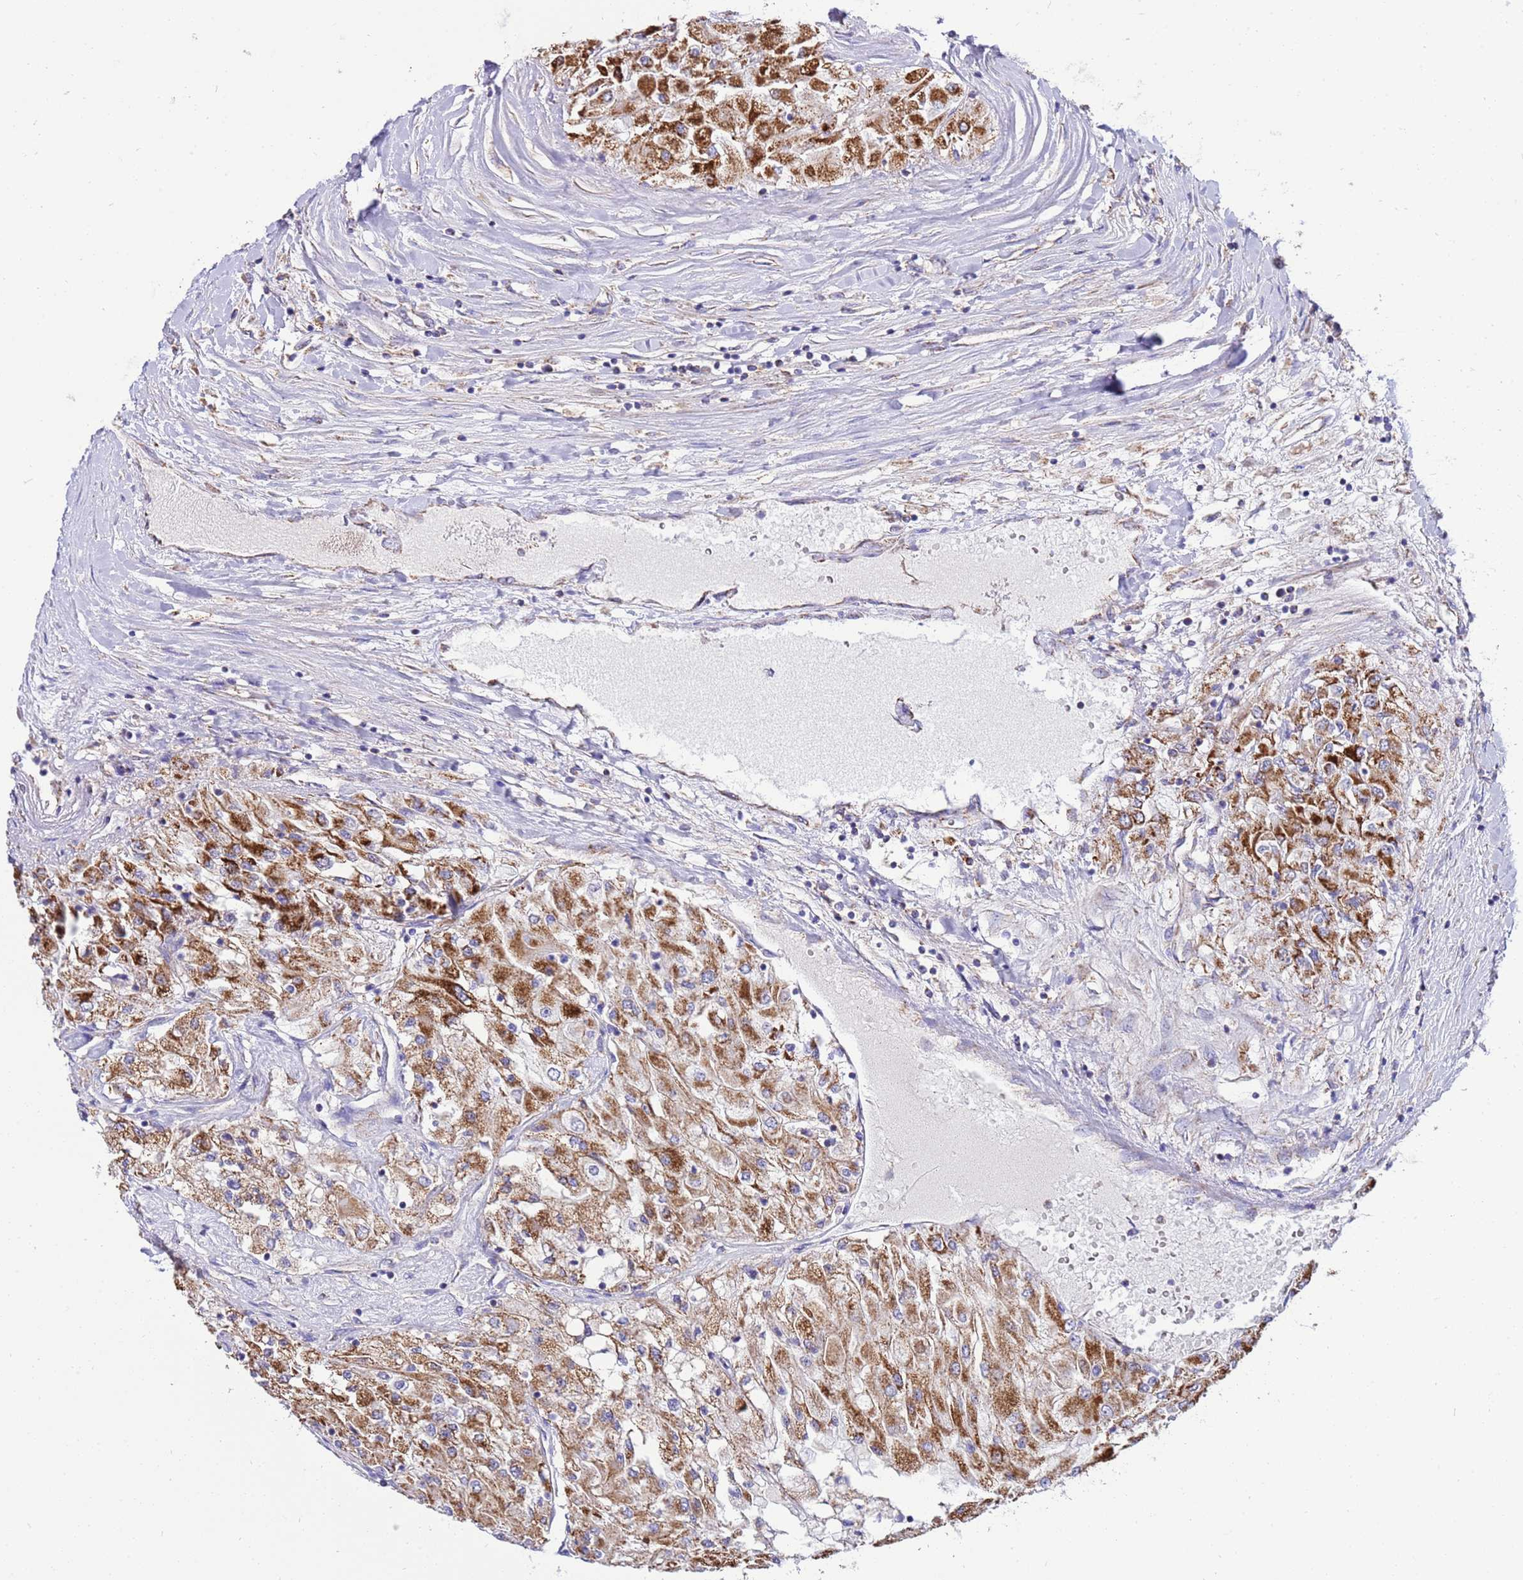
{"staining": {"intensity": "strong", "quantity": ">75%", "location": "cytoplasmic/membranous"}, "tissue": "renal cancer", "cell_type": "Tumor cells", "image_type": "cancer", "snomed": [{"axis": "morphology", "description": "Adenocarcinoma, NOS"}, {"axis": "topography", "description": "Kidney"}], "caption": "Strong cytoplasmic/membranous protein expression is present in about >75% of tumor cells in renal cancer.", "gene": "RNF165", "patient": {"sex": "male", "age": 80}}